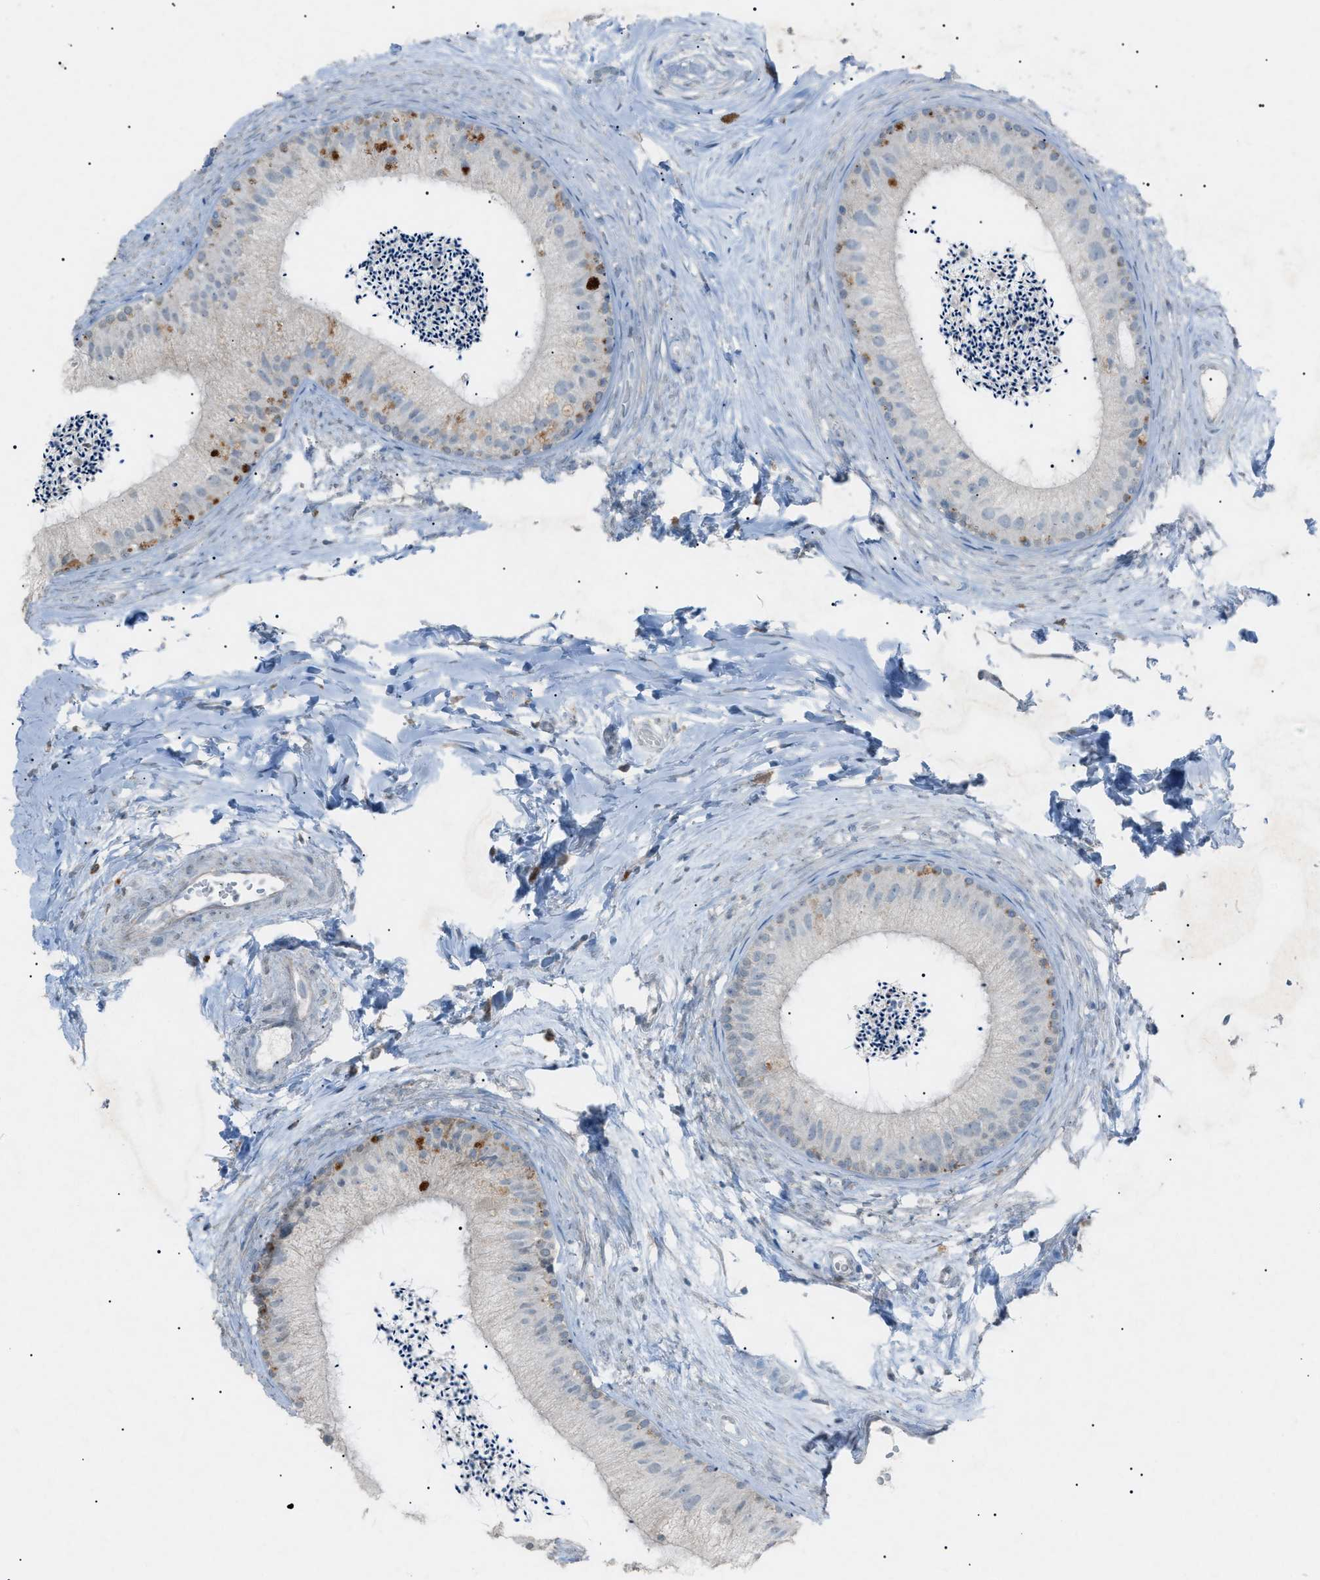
{"staining": {"intensity": "moderate", "quantity": "25%-75%", "location": "cytoplasmic/membranous"}, "tissue": "epididymis", "cell_type": "Glandular cells", "image_type": "normal", "snomed": [{"axis": "morphology", "description": "Normal tissue, NOS"}, {"axis": "topography", "description": "Epididymis"}], "caption": "Immunohistochemical staining of normal epididymis exhibits moderate cytoplasmic/membranous protein positivity in about 25%-75% of glandular cells. Using DAB (brown) and hematoxylin (blue) stains, captured at high magnification using brightfield microscopy.", "gene": "BTK", "patient": {"sex": "male", "age": 56}}